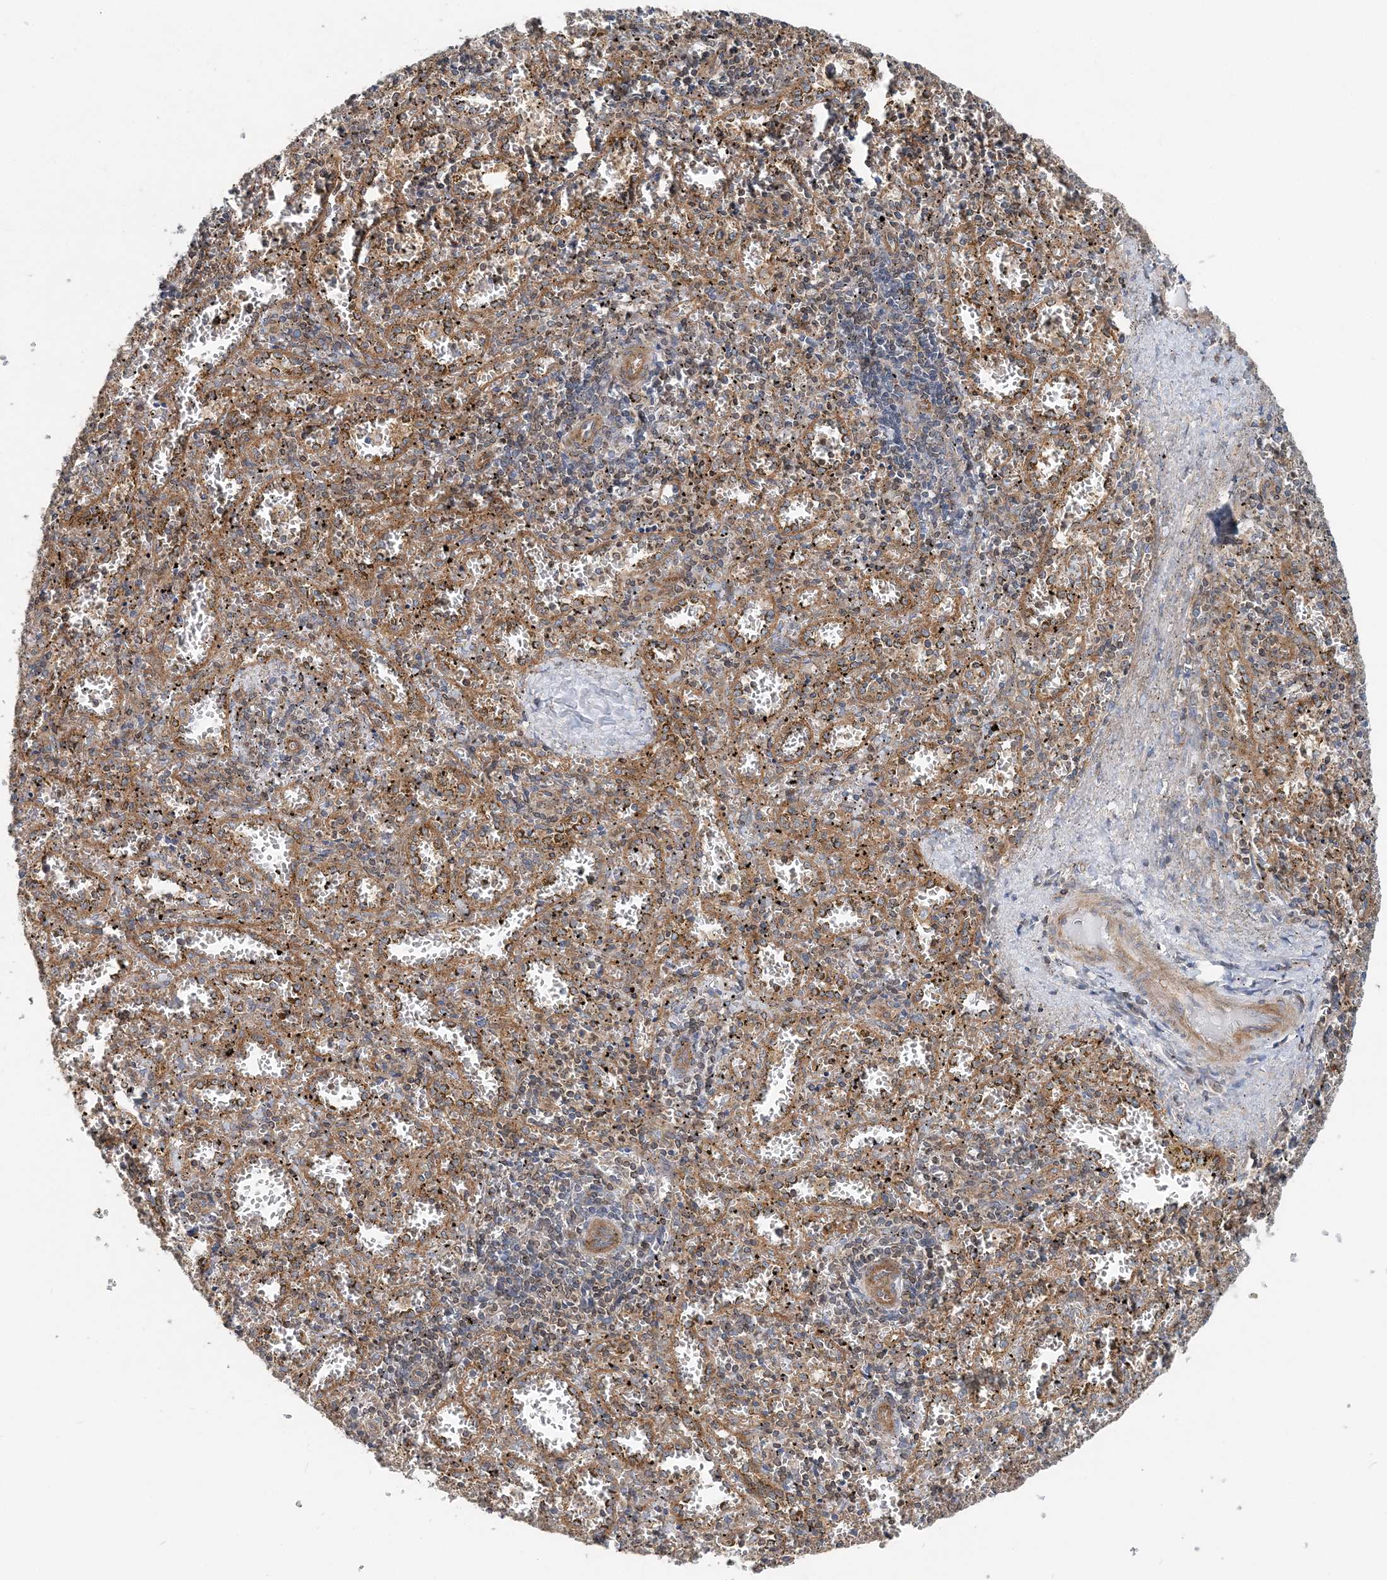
{"staining": {"intensity": "moderate", "quantity": "<25%", "location": "cytoplasmic/membranous,nuclear"}, "tissue": "spleen", "cell_type": "Cells in red pulp", "image_type": "normal", "snomed": [{"axis": "morphology", "description": "Normal tissue, NOS"}, {"axis": "topography", "description": "Spleen"}], "caption": "Immunohistochemical staining of normal human spleen shows <25% levels of moderate cytoplasmic/membranous,nuclear protein positivity in about <25% of cells in red pulp.", "gene": "MOB4", "patient": {"sex": "male", "age": 11}}